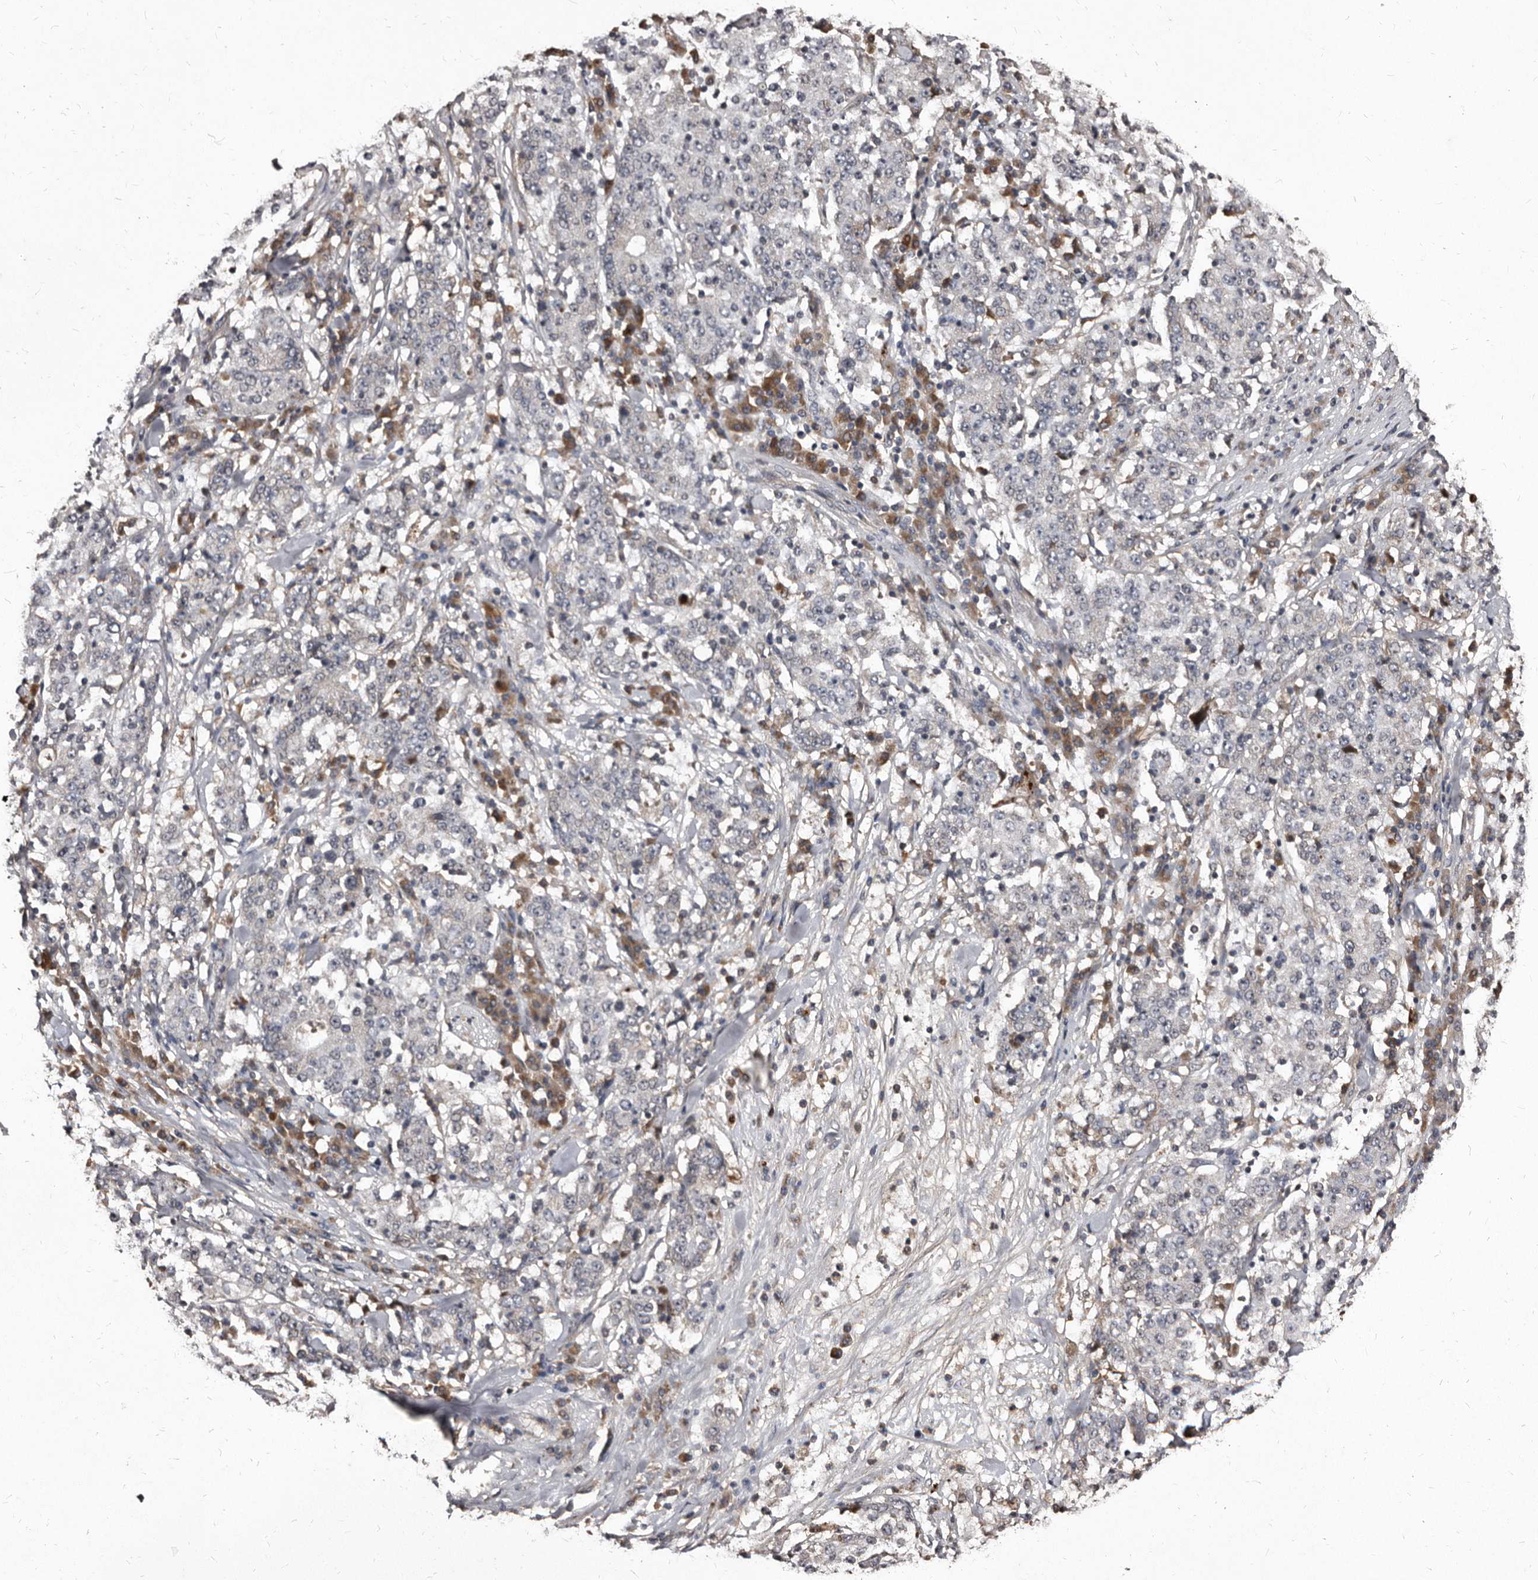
{"staining": {"intensity": "negative", "quantity": "none", "location": "none"}, "tissue": "stomach cancer", "cell_type": "Tumor cells", "image_type": "cancer", "snomed": [{"axis": "morphology", "description": "Adenocarcinoma, NOS"}, {"axis": "topography", "description": "Stomach"}], "caption": "Tumor cells show no significant protein expression in stomach adenocarcinoma.", "gene": "PMVK", "patient": {"sex": "male", "age": 59}}